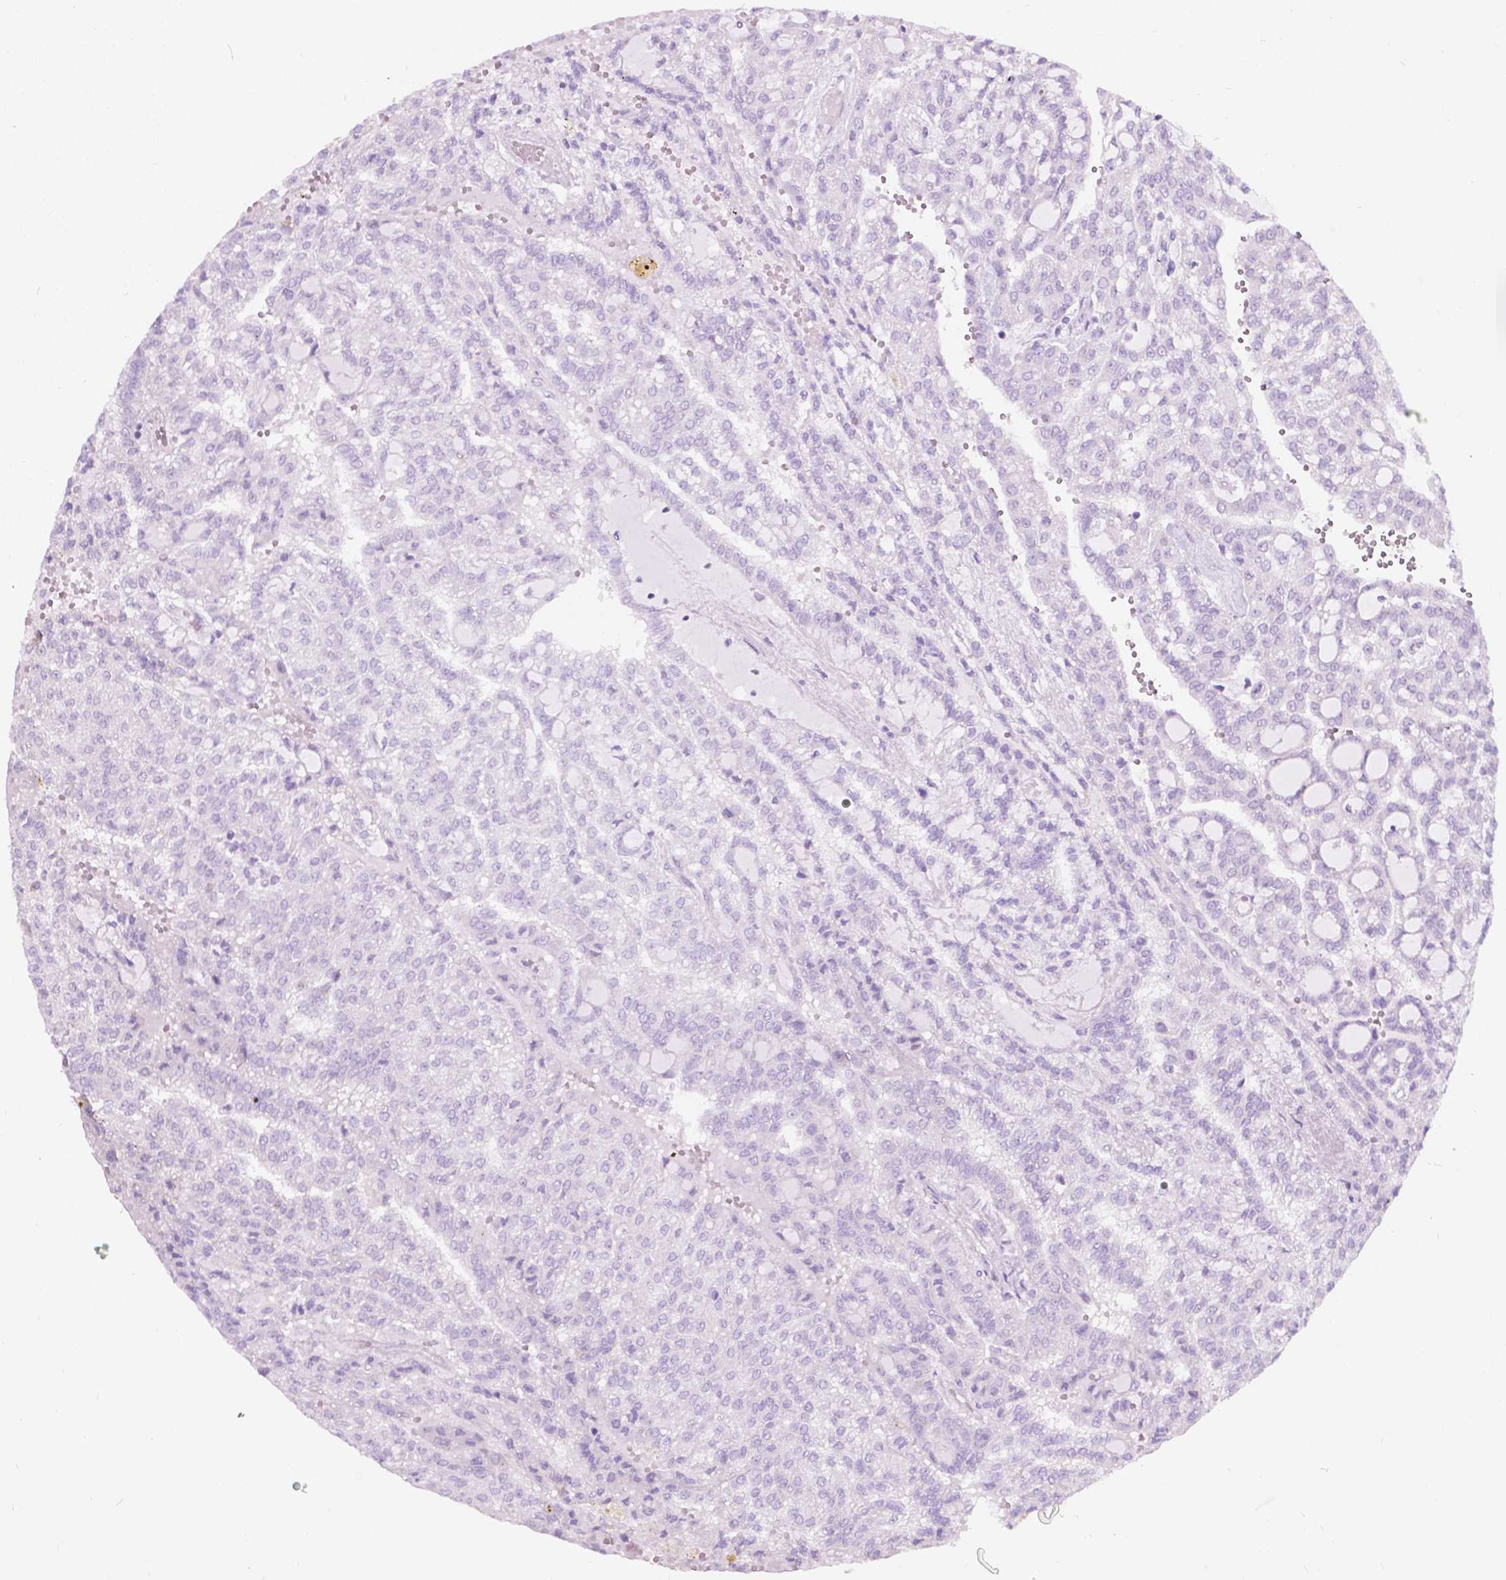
{"staining": {"intensity": "negative", "quantity": "none", "location": "none"}, "tissue": "renal cancer", "cell_type": "Tumor cells", "image_type": "cancer", "snomed": [{"axis": "morphology", "description": "Adenocarcinoma, NOS"}, {"axis": "topography", "description": "Kidney"}], "caption": "Renal cancer was stained to show a protein in brown. There is no significant expression in tumor cells.", "gene": "NOS1AP", "patient": {"sex": "male", "age": 63}}